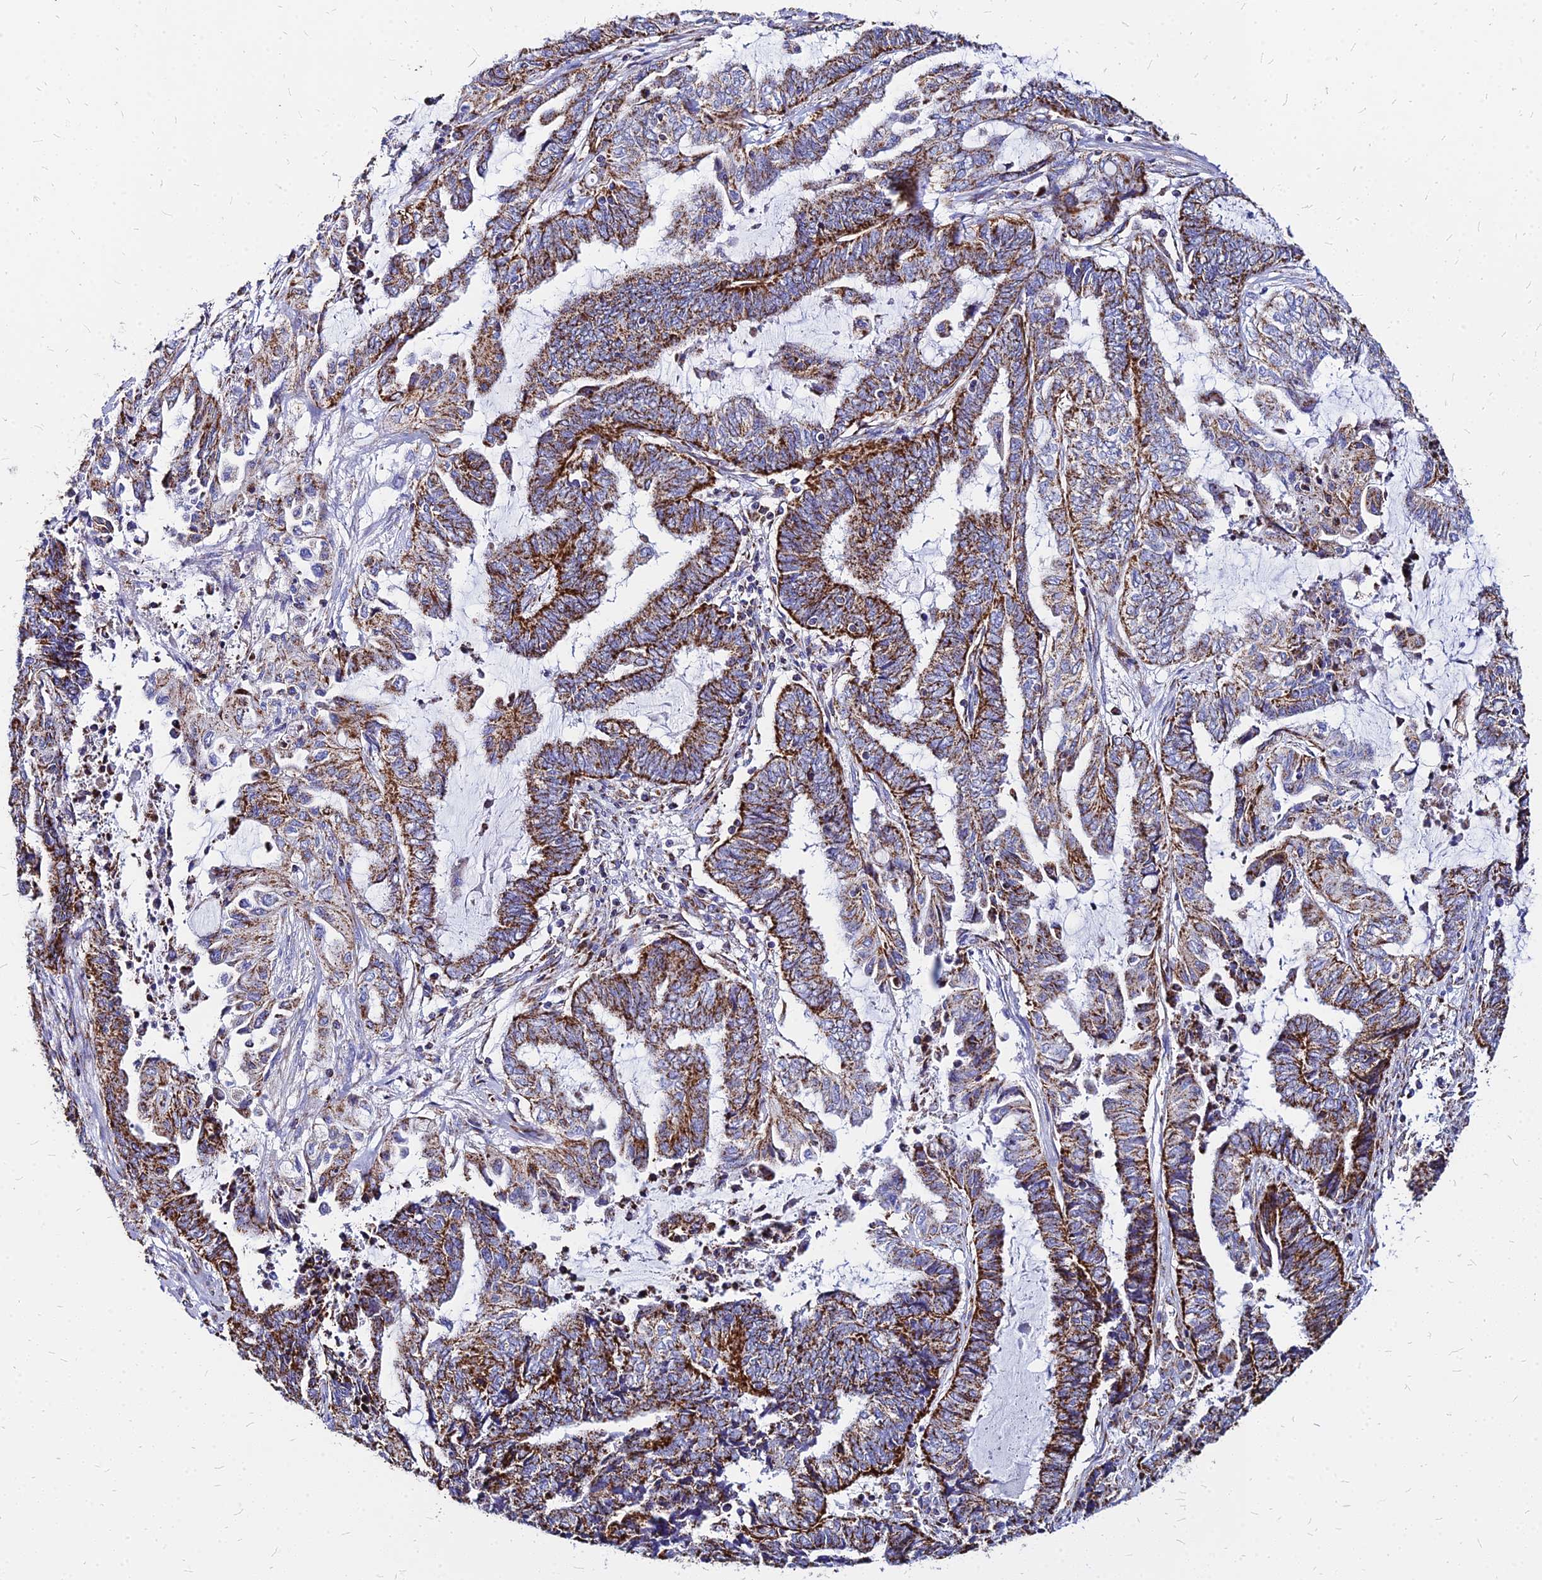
{"staining": {"intensity": "strong", "quantity": ">75%", "location": "cytoplasmic/membranous"}, "tissue": "endometrial cancer", "cell_type": "Tumor cells", "image_type": "cancer", "snomed": [{"axis": "morphology", "description": "Adenocarcinoma, NOS"}, {"axis": "topography", "description": "Uterus"}, {"axis": "topography", "description": "Endometrium"}], "caption": "IHC image of adenocarcinoma (endometrial) stained for a protein (brown), which displays high levels of strong cytoplasmic/membranous expression in approximately >75% of tumor cells.", "gene": "DLD", "patient": {"sex": "female", "age": 70}}